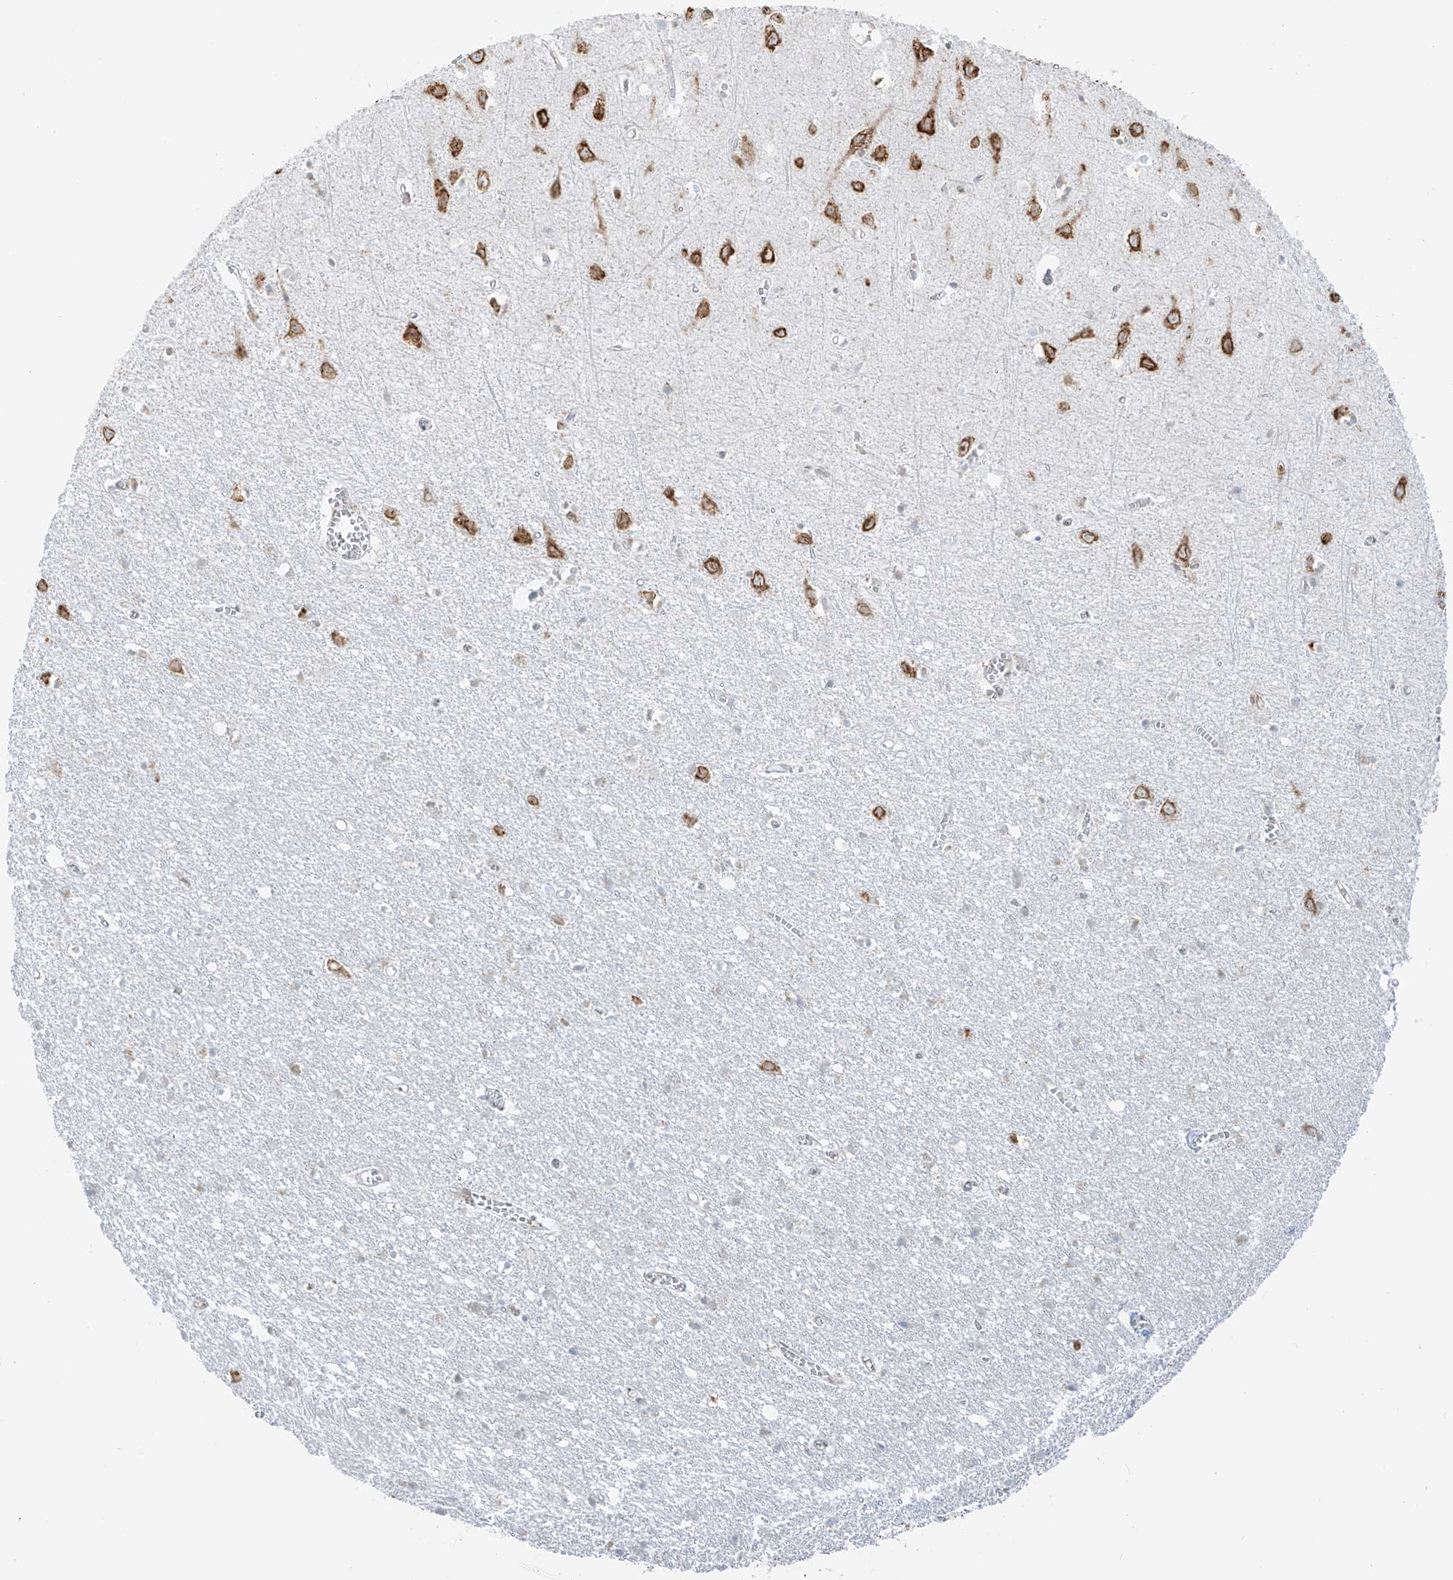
{"staining": {"intensity": "negative", "quantity": "none", "location": "none"}, "tissue": "cerebral cortex", "cell_type": "Endothelial cells", "image_type": "normal", "snomed": [{"axis": "morphology", "description": "Normal tissue, NOS"}, {"axis": "topography", "description": "Cerebral cortex"}], "caption": "Immunohistochemistry (IHC) of benign cerebral cortex shows no staining in endothelial cells.", "gene": "LRRC59", "patient": {"sex": "female", "age": 64}}